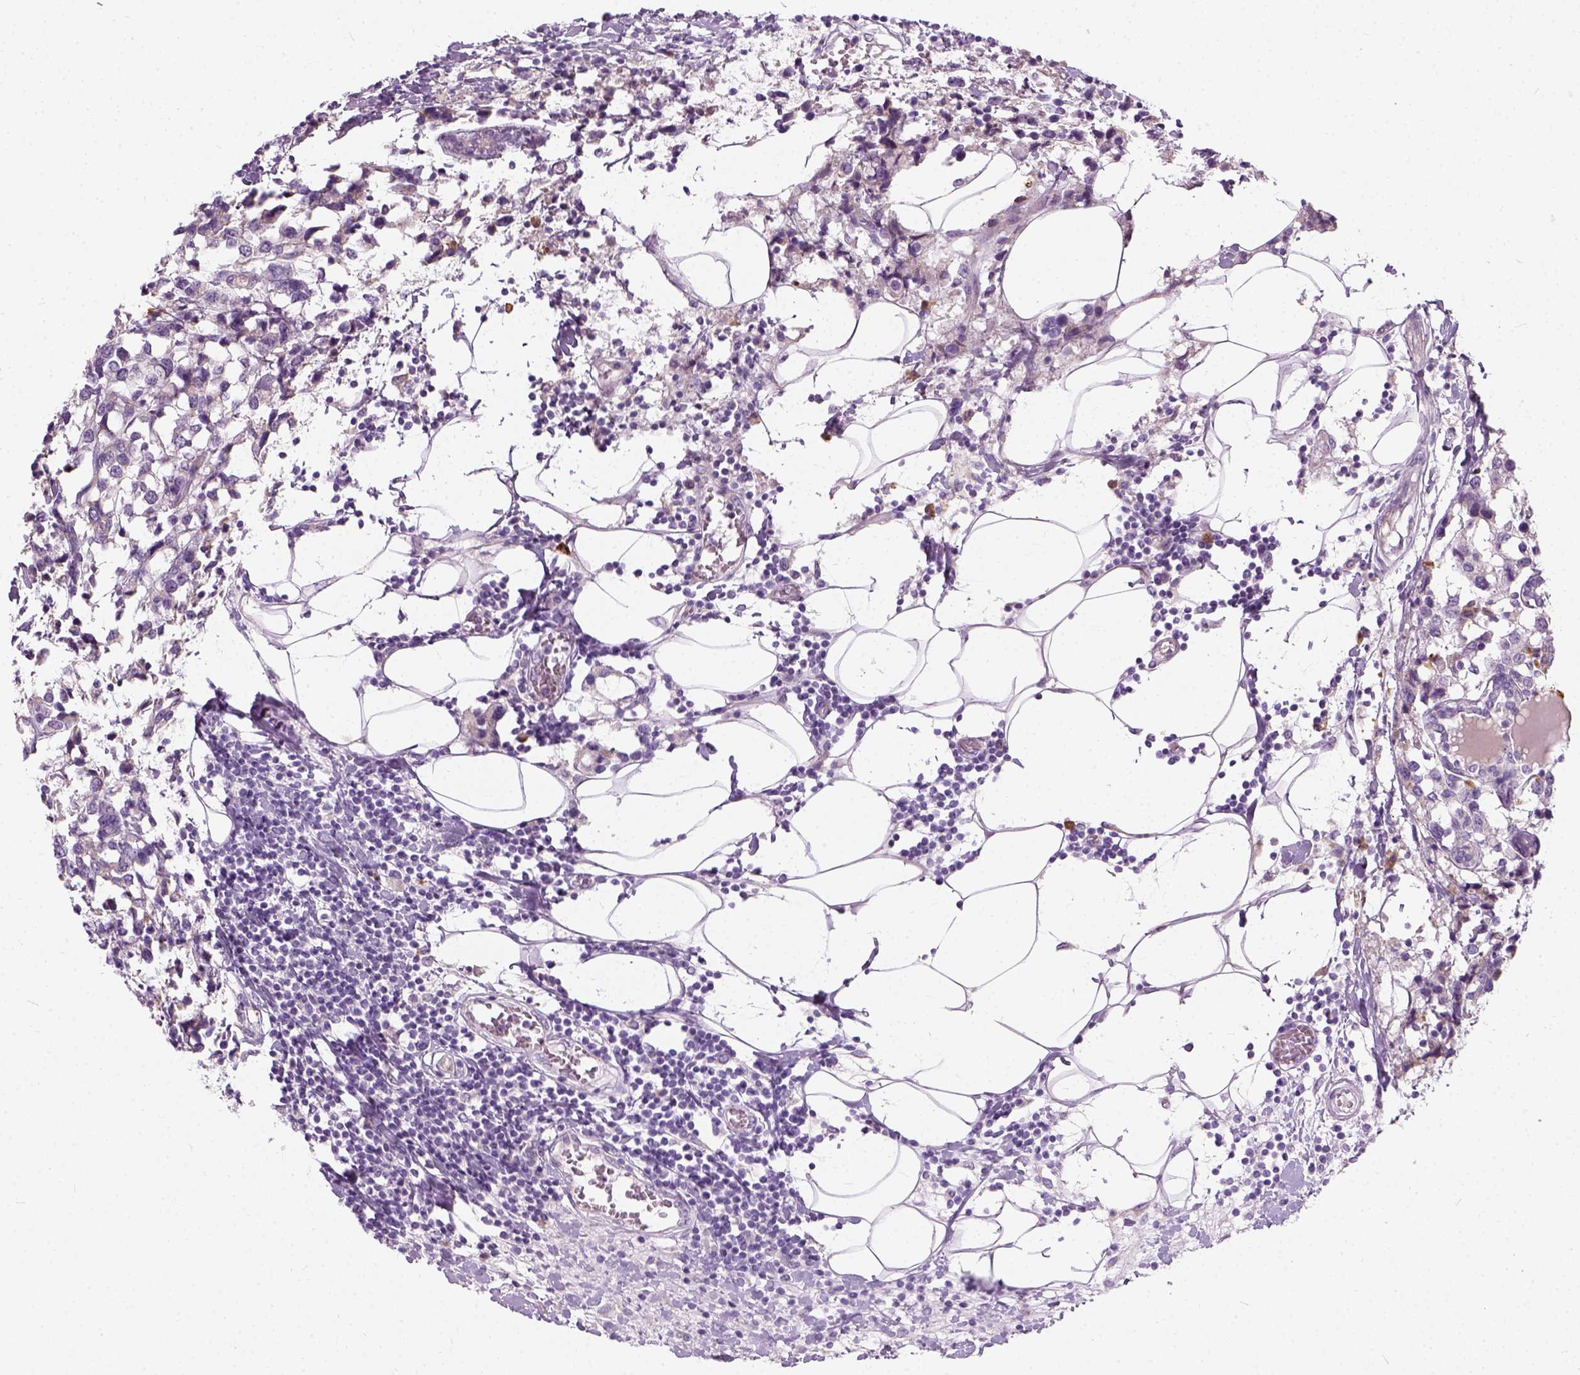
{"staining": {"intensity": "negative", "quantity": "none", "location": "none"}, "tissue": "breast cancer", "cell_type": "Tumor cells", "image_type": "cancer", "snomed": [{"axis": "morphology", "description": "Lobular carcinoma"}, {"axis": "topography", "description": "Breast"}], "caption": "There is no significant positivity in tumor cells of breast lobular carcinoma.", "gene": "TRIM72", "patient": {"sex": "female", "age": 59}}